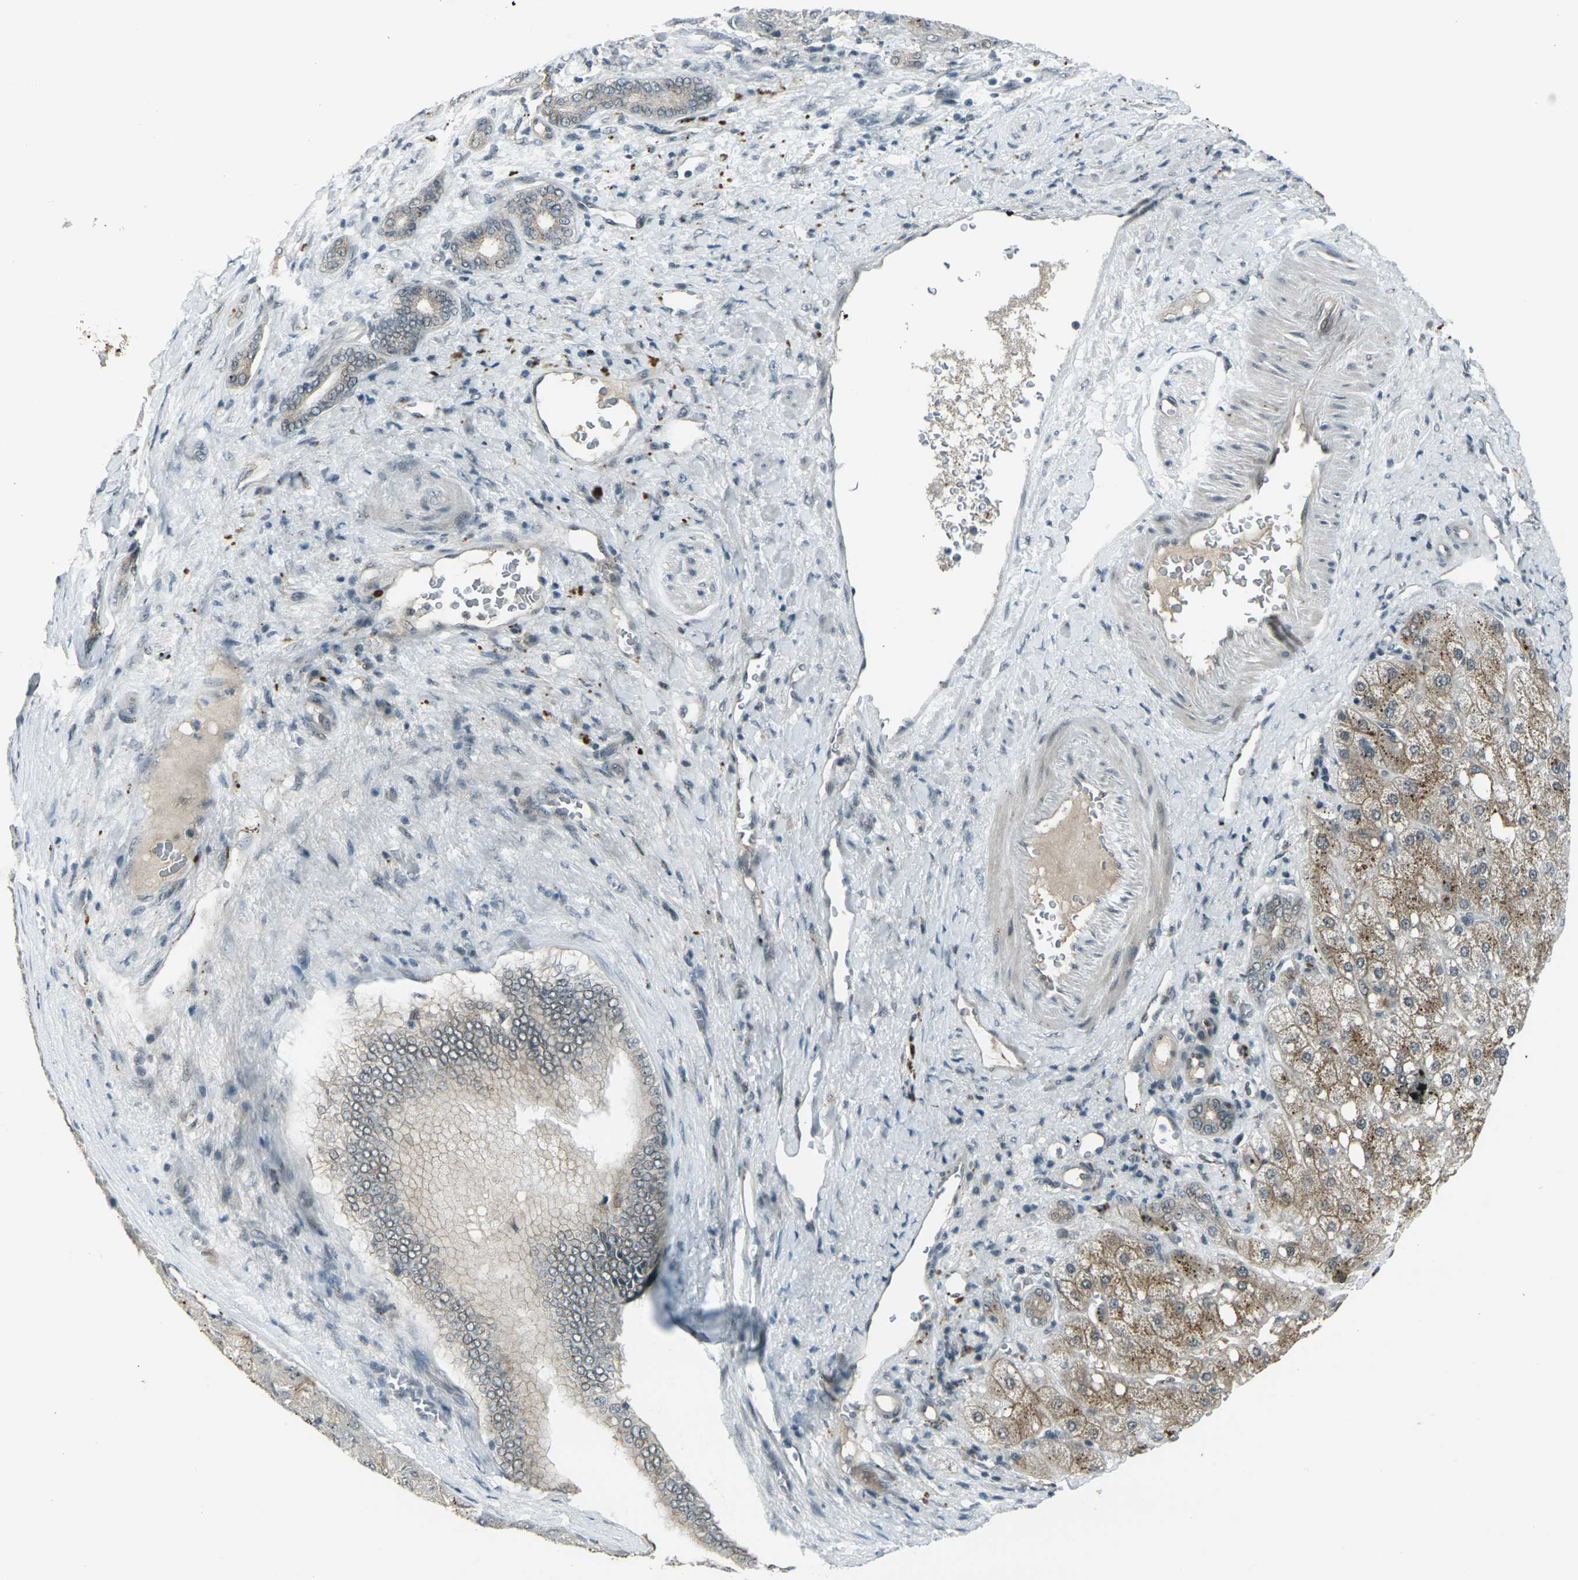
{"staining": {"intensity": "weak", "quantity": ">75%", "location": "cytoplasmic/membranous"}, "tissue": "liver cancer", "cell_type": "Tumor cells", "image_type": "cancer", "snomed": [{"axis": "morphology", "description": "Carcinoma, Hepatocellular, NOS"}, {"axis": "topography", "description": "Liver"}], "caption": "DAB immunohistochemical staining of human hepatocellular carcinoma (liver) demonstrates weak cytoplasmic/membranous protein staining in approximately >75% of tumor cells.", "gene": "GPR19", "patient": {"sex": "male", "age": 80}}